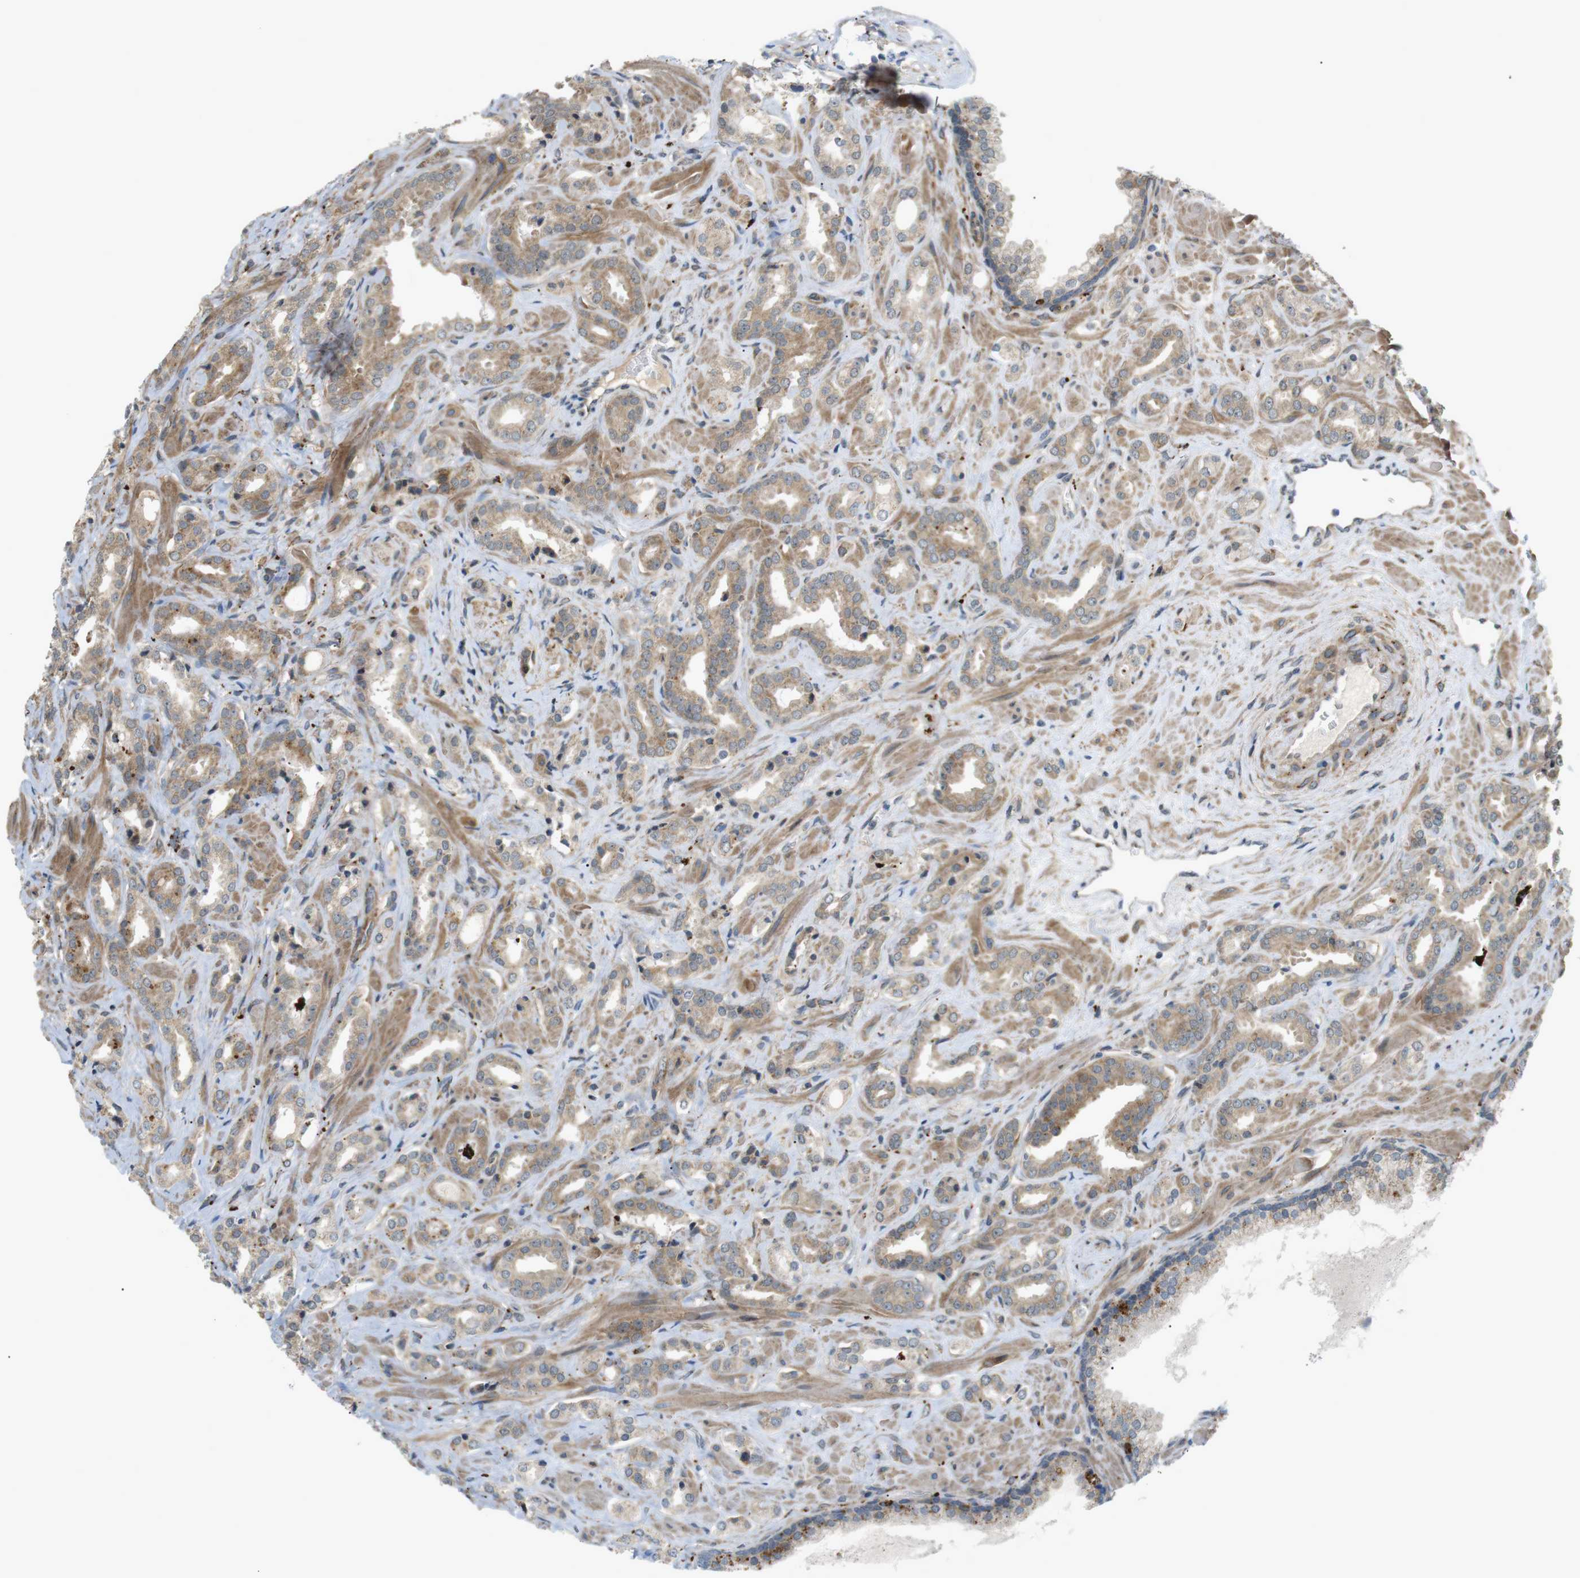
{"staining": {"intensity": "moderate", "quantity": ">75%", "location": "cytoplasmic/membranous"}, "tissue": "prostate cancer", "cell_type": "Tumor cells", "image_type": "cancer", "snomed": [{"axis": "morphology", "description": "Adenocarcinoma, High grade"}, {"axis": "topography", "description": "Prostate"}], "caption": "IHC of human prostate cancer (adenocarcinoma (high-grade)) reveals medium levels of moderate cytoplasmic/membranous positivity in about >75% of tumor cells.", "gene": "KANK2", "patient": {"sex": "male", "age": 64}}